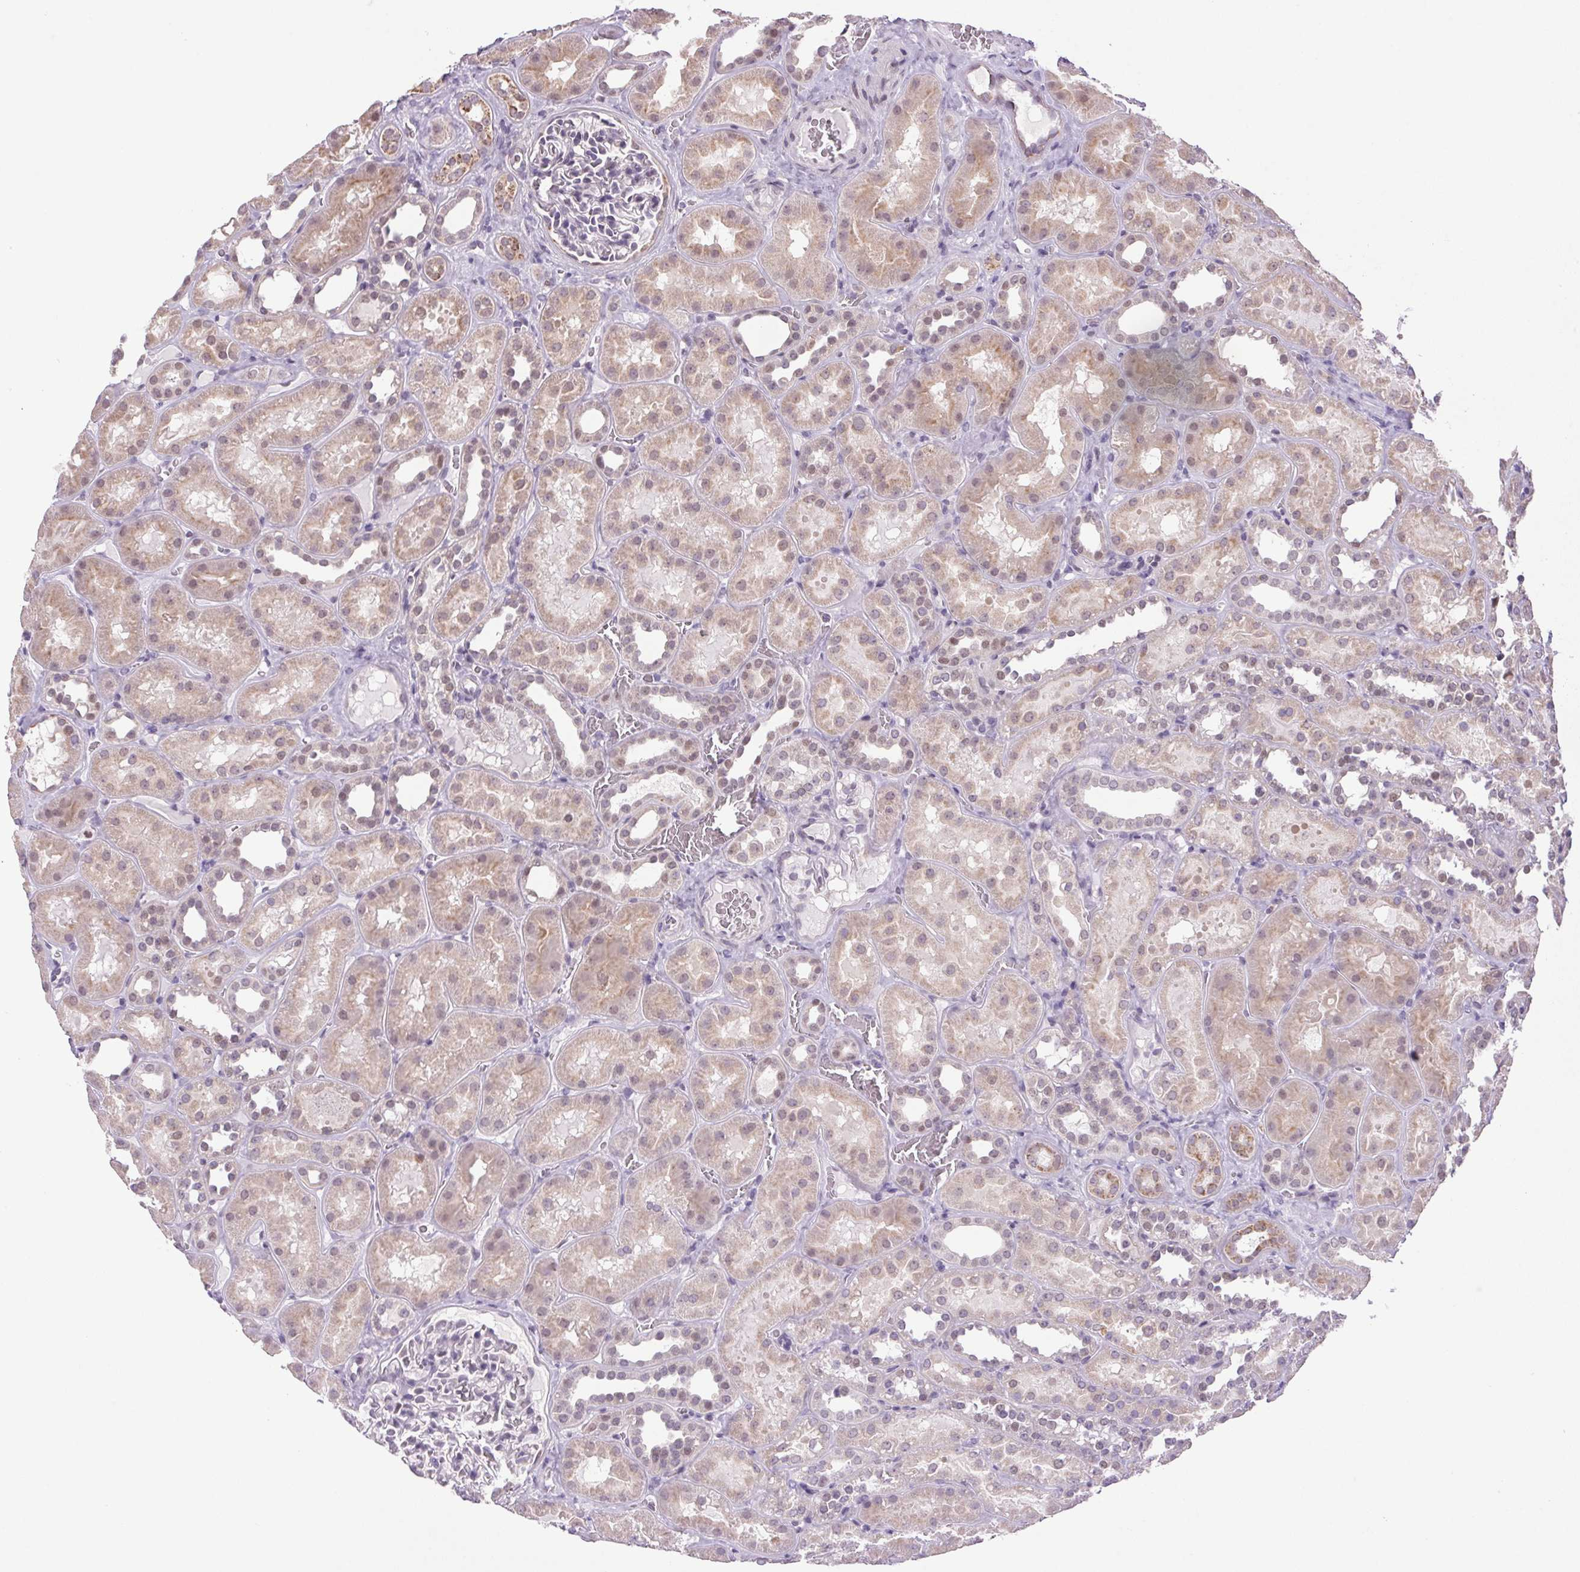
{"staining": {"intensity": "negative", "quantity": "none", "location": "none"}, "tissue": "kidney", "cell_type": "Cells in glomeruli", "image_type": "normal", "snomed": [{"axis": "morphology", "description": "Normal tissue, NOS"}, {"axis": "topography", "description": "Kidney"}], "caption": "High power microscopy micrograph of an immunohistochemistry micrograph of unremarkable kidney, revealing no significant staining in cells in glomeruli. (Brightfield microscopy of DAB IHC at high magnification).", "gene": "AKR1E2", "patient": {"sex": "female", "age": 41}}